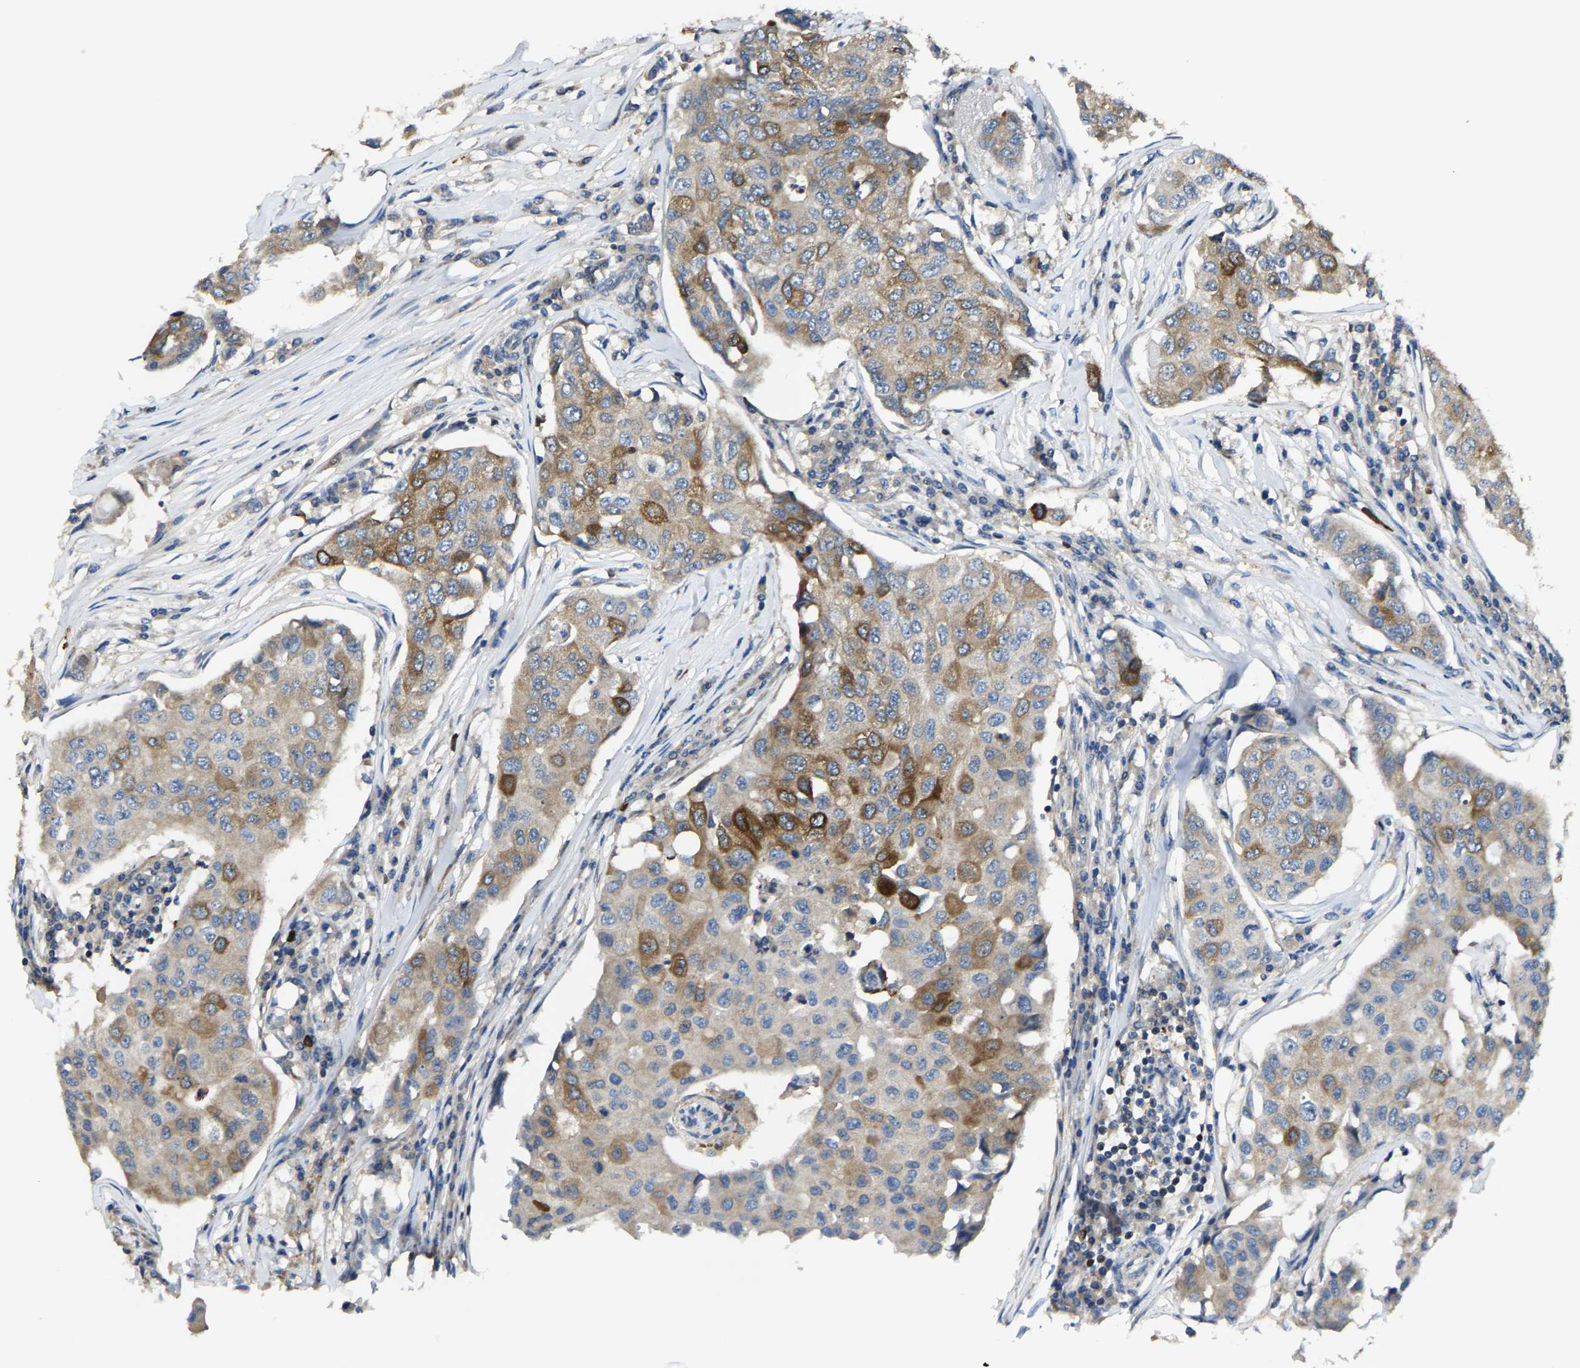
{"staining": {"intensity": "moderate", "quantity": "25%-75%", "location": "cytoplasmic/membranous"}, "tissue": "breast cancer", "cell_type": "Tumor cells", "image_type": "cancer", "snomed": [{"axis": "morphology", "description": "Duct carcinoma"}, {"axis": "topography", "description": "Breast"}], "caption": "IHC (DAB (3,3'-diaminobenzidine)) staining of breast cancer (intraductal carcinoma) shows moderate cytoplasmic/membranous protein expression in approximately 25%-75% of tumor cells.", "gene": "AGBL3", "patient": {"sex": "female", "age": 80}}